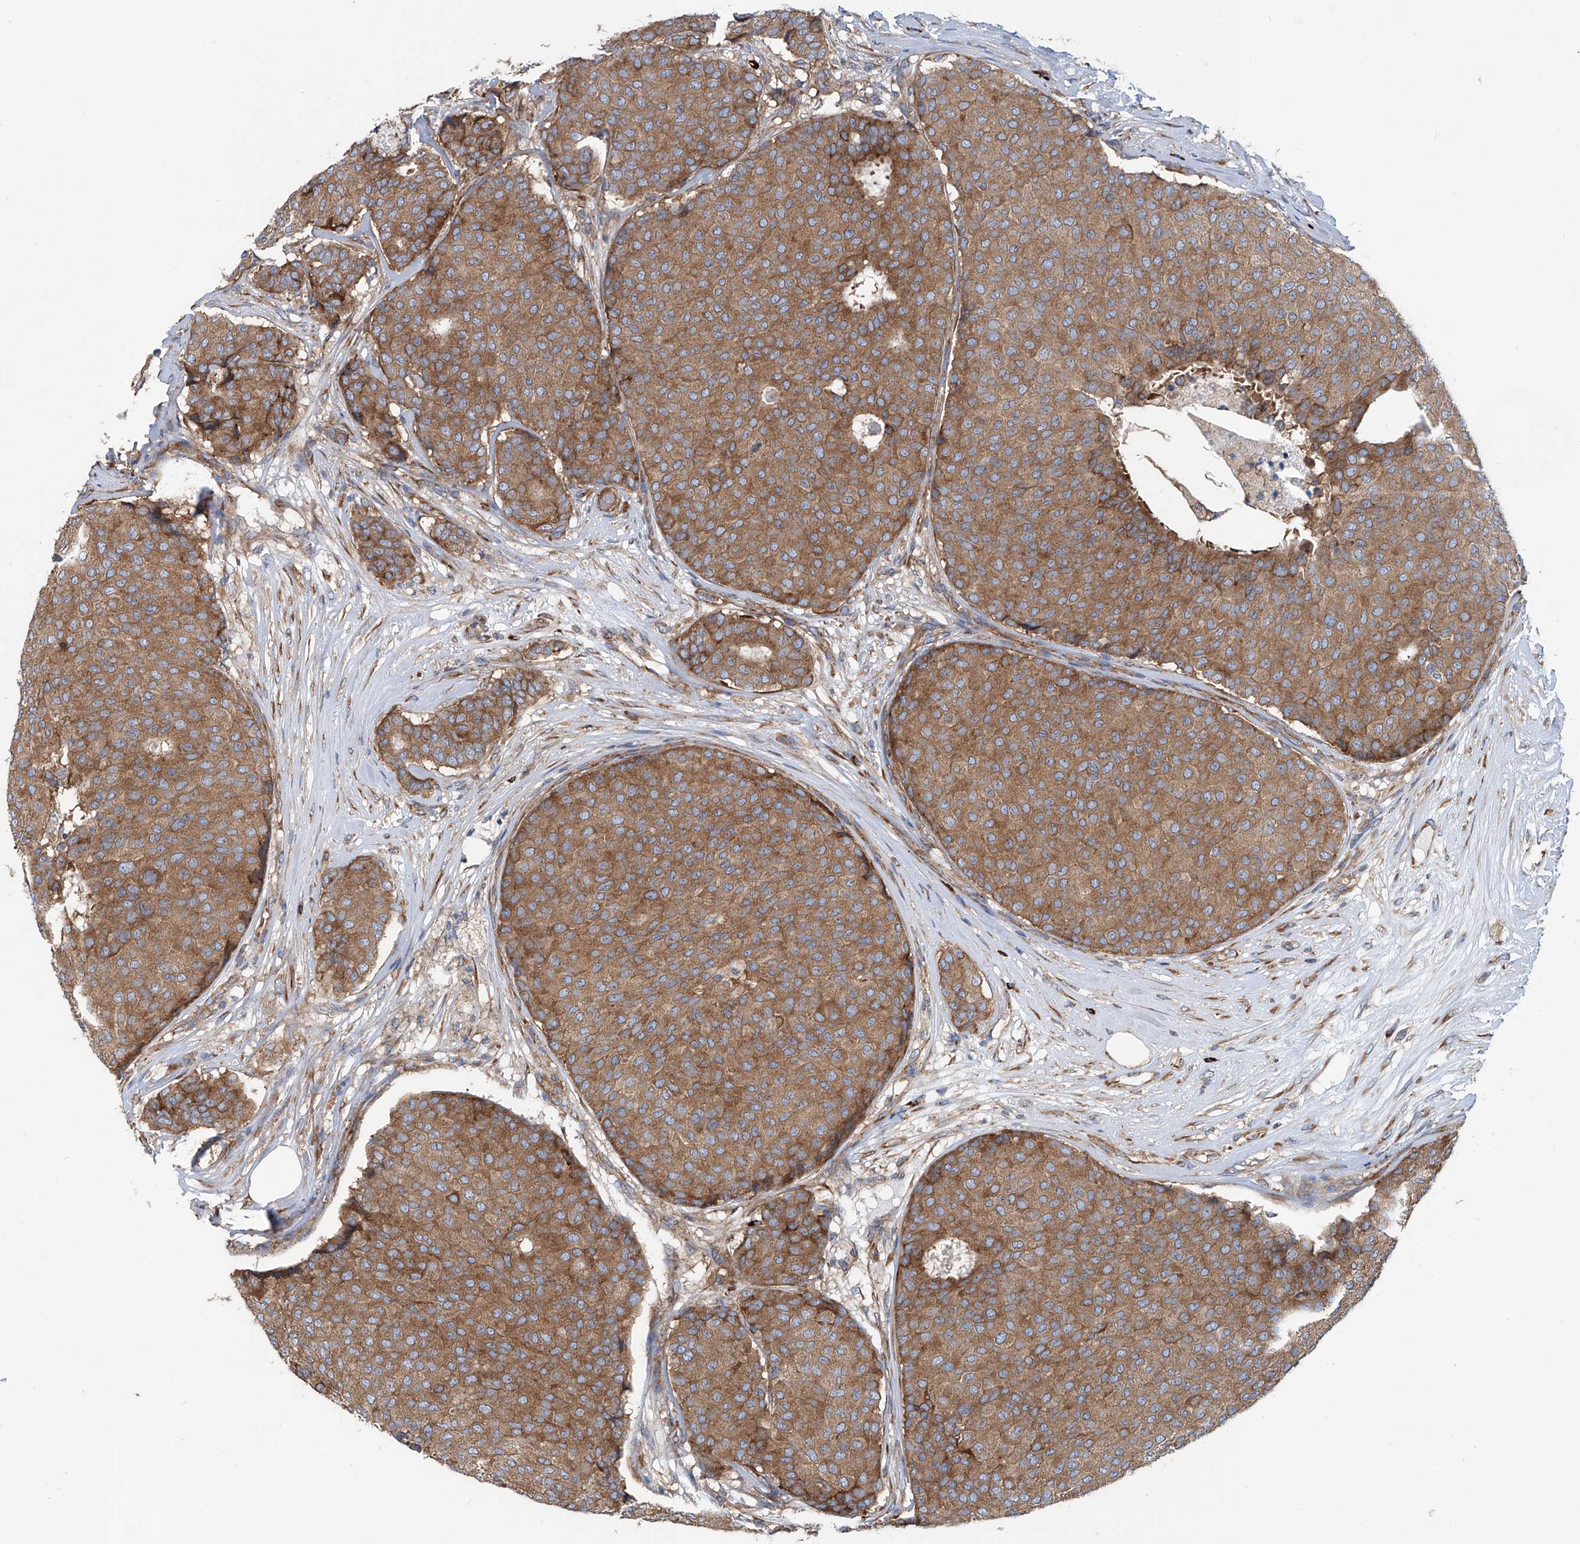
{"staining": {"intensity": "moderate", "quantity": ">75%", "location": "cytoplasmic/membranous"}, "tissue": "breast cancer", "cell_type": "Tumor cells", "image_type": "cancer", "snomed": [{"axis": "morphology", "description": "Duct carcinoma"}, {"axis": "topography", "description": "Breast"}], "caption": "Breast infiltrating ductal carcinoma stained with DAB immunohistochemistry (IHC) reveals medium levels of moderate cytoplasmic/membranous staining in approximately >75% of tumor cells.", "gene": "SENP2", "patient": {"sex": "female", "age": 75}}